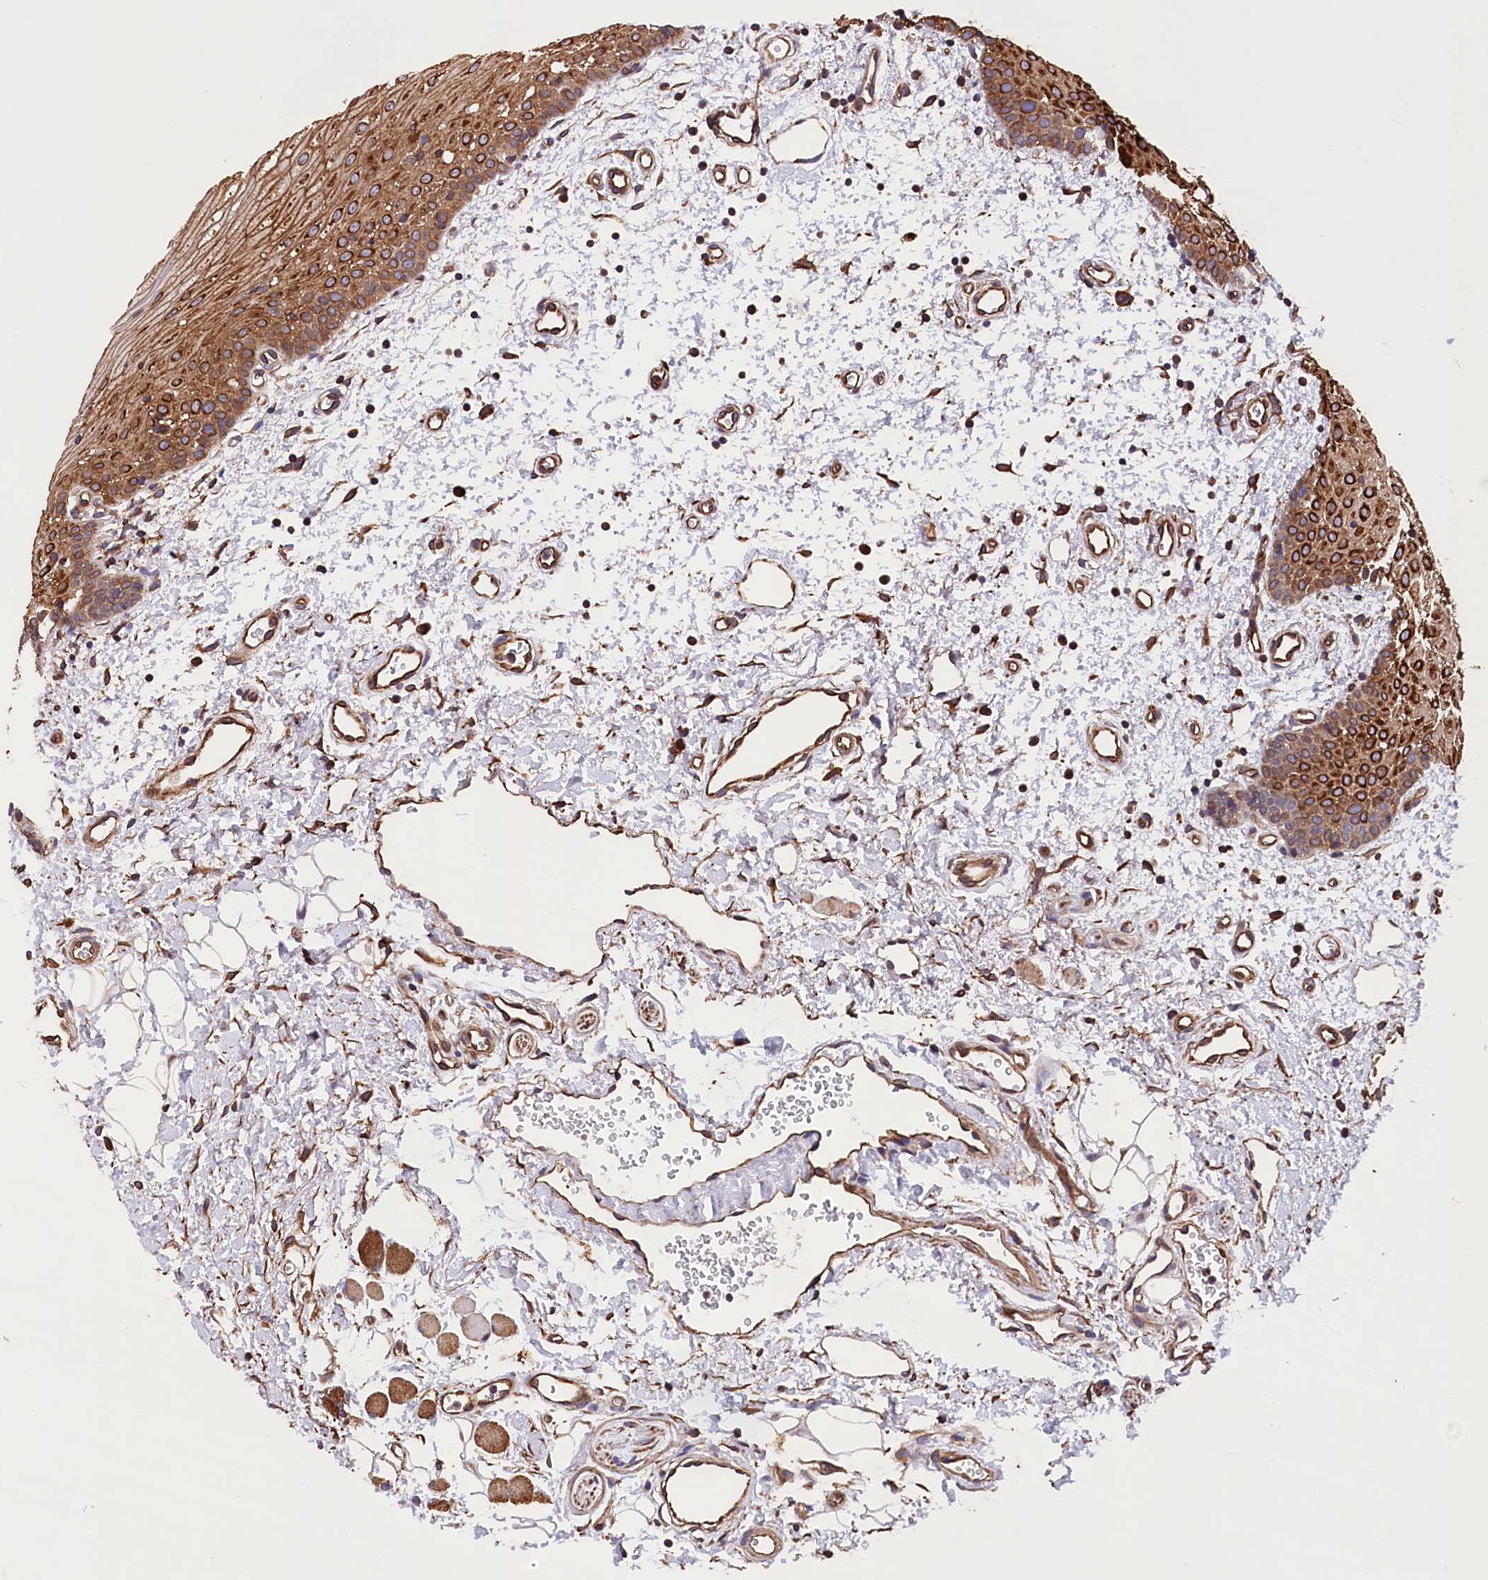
{"staining": {"intensity": "strong", "quantity": ">75%", "location": "cytoplasmic/membranous"}, "tissue": "oral mucosa", "cell_type": "Squamous epithelial cells", "image_type": "normal", "snomed": [{"axis": "morphology", "description": "Normal tissue, NOS"}, {"axis": "morphology", "description": "Squamous cell carcinoma, NOS"}, {"axis": "topography", "description": "Oral tissue"}, {"axis": "topography", "description": "Head-Neck"}], "caption": "IHC (DAB (3,3'-diaminobenzidine)) staining of benign oral mucosa shows strong cytoplasmic/membranous protein expression in approximately >75% of squamous epithelial cells. (Stains: DAB in brown, nuclei in blue, Microscopy: brightfield microscopy at high magnification).", "gene": "DPP3", "patient": {"sex": "male", "age": 68}}